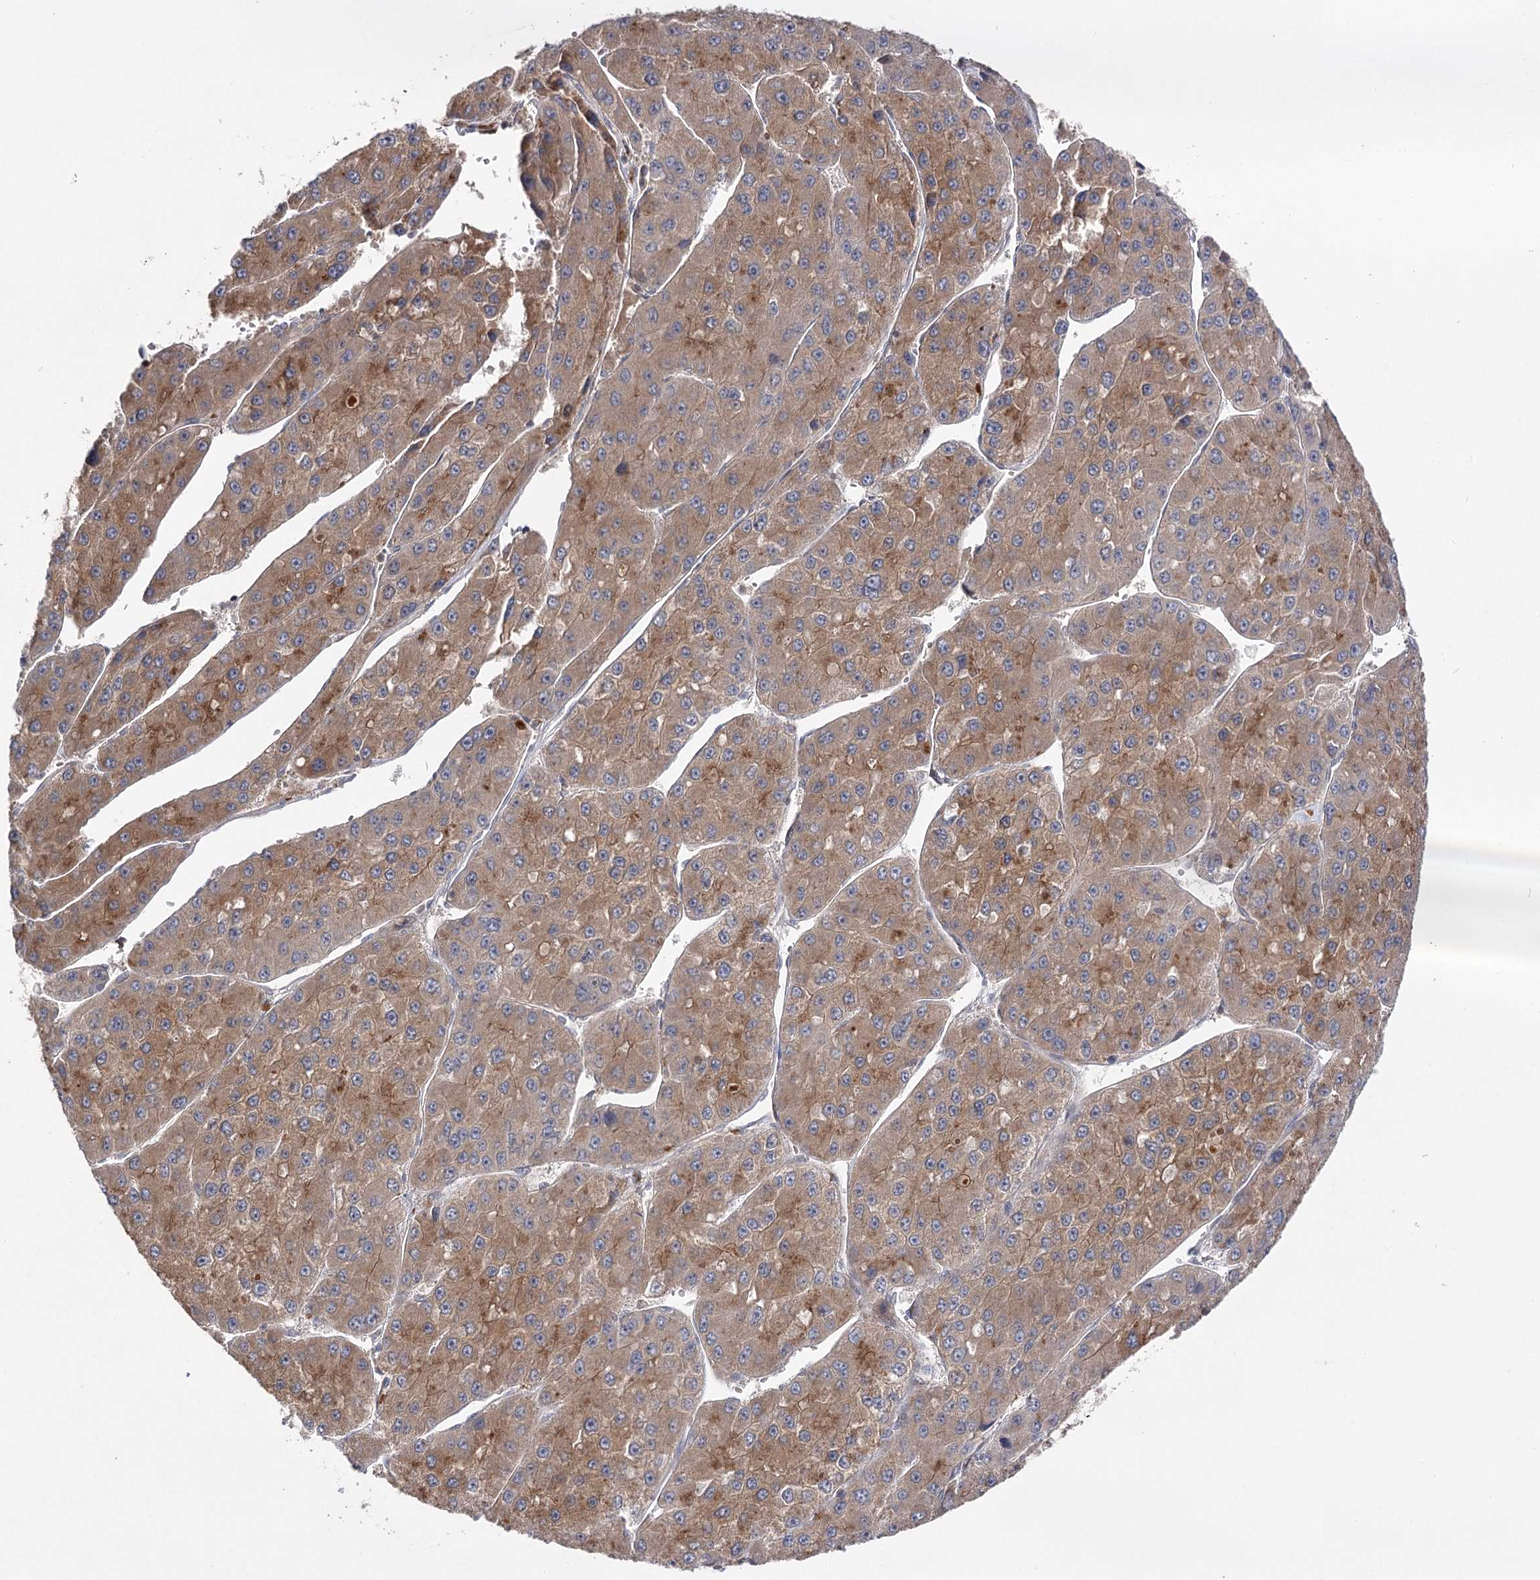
{"staining": {"intensity": "moderate", "quantity": ">75%", "location": "cytoplasmic/membranous"}, "tissue": "liver cancer", "cell_type": "Tumor cells", "image_type": "cancer", "snomed": [{"axis": "morphology", "description": "Carcinoma, Hepatocellular, NOS"}, {"axis": "topography", "description": "Liver"}], "caption": "A high-resolution histopathology image shows IHC staining of liver cancer, which shows moderate cytoplasmic/membranous expression in approximately >75% of tumor cells. (IHC, brightfield microscopy, high magnification).", "gene": "BCR", "patient": {"sex": "female", "age": 73}}